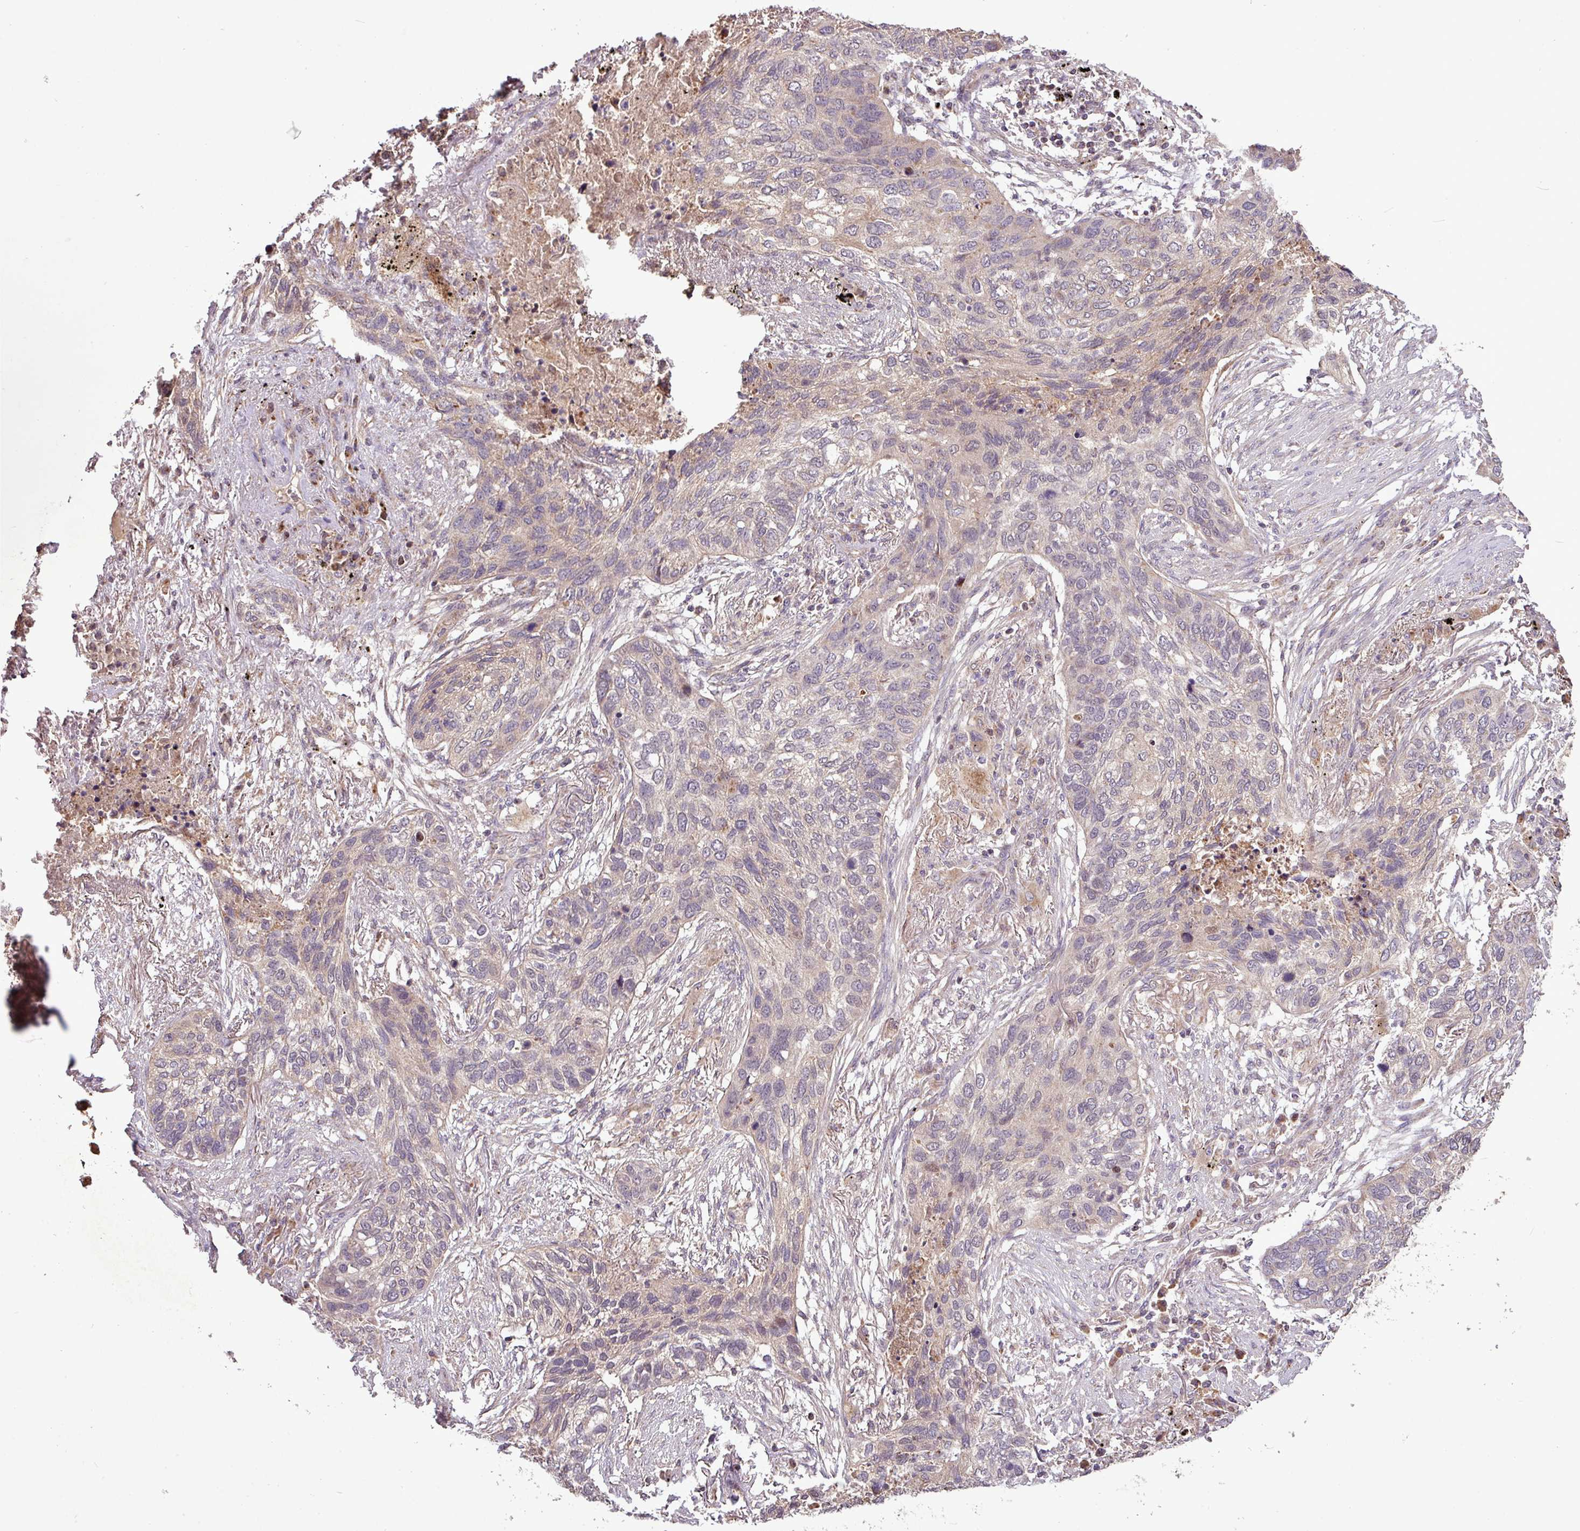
{"staining": {"intensity": "negative", "quantity": "none", "location": "none"}, "tissue": "lung cancer", "cell_type": "Tumor cells", "image_type": "cancer", "snomed": [{"axis": "morphology", "description": "Squamous cell carcinoma, NOS"}, {"axis": "topography", "description": "Lung"}], "caption": "The IHC micrograph has no significant staining in tumor cells of lung squamous cell carcinoma tissue. The staining is performed using DAB brown chromogen with nuclei counter-stained in using hematoxylin.", "gene": "YPEL3", "patient": {"sex": "female", "age": 63}}